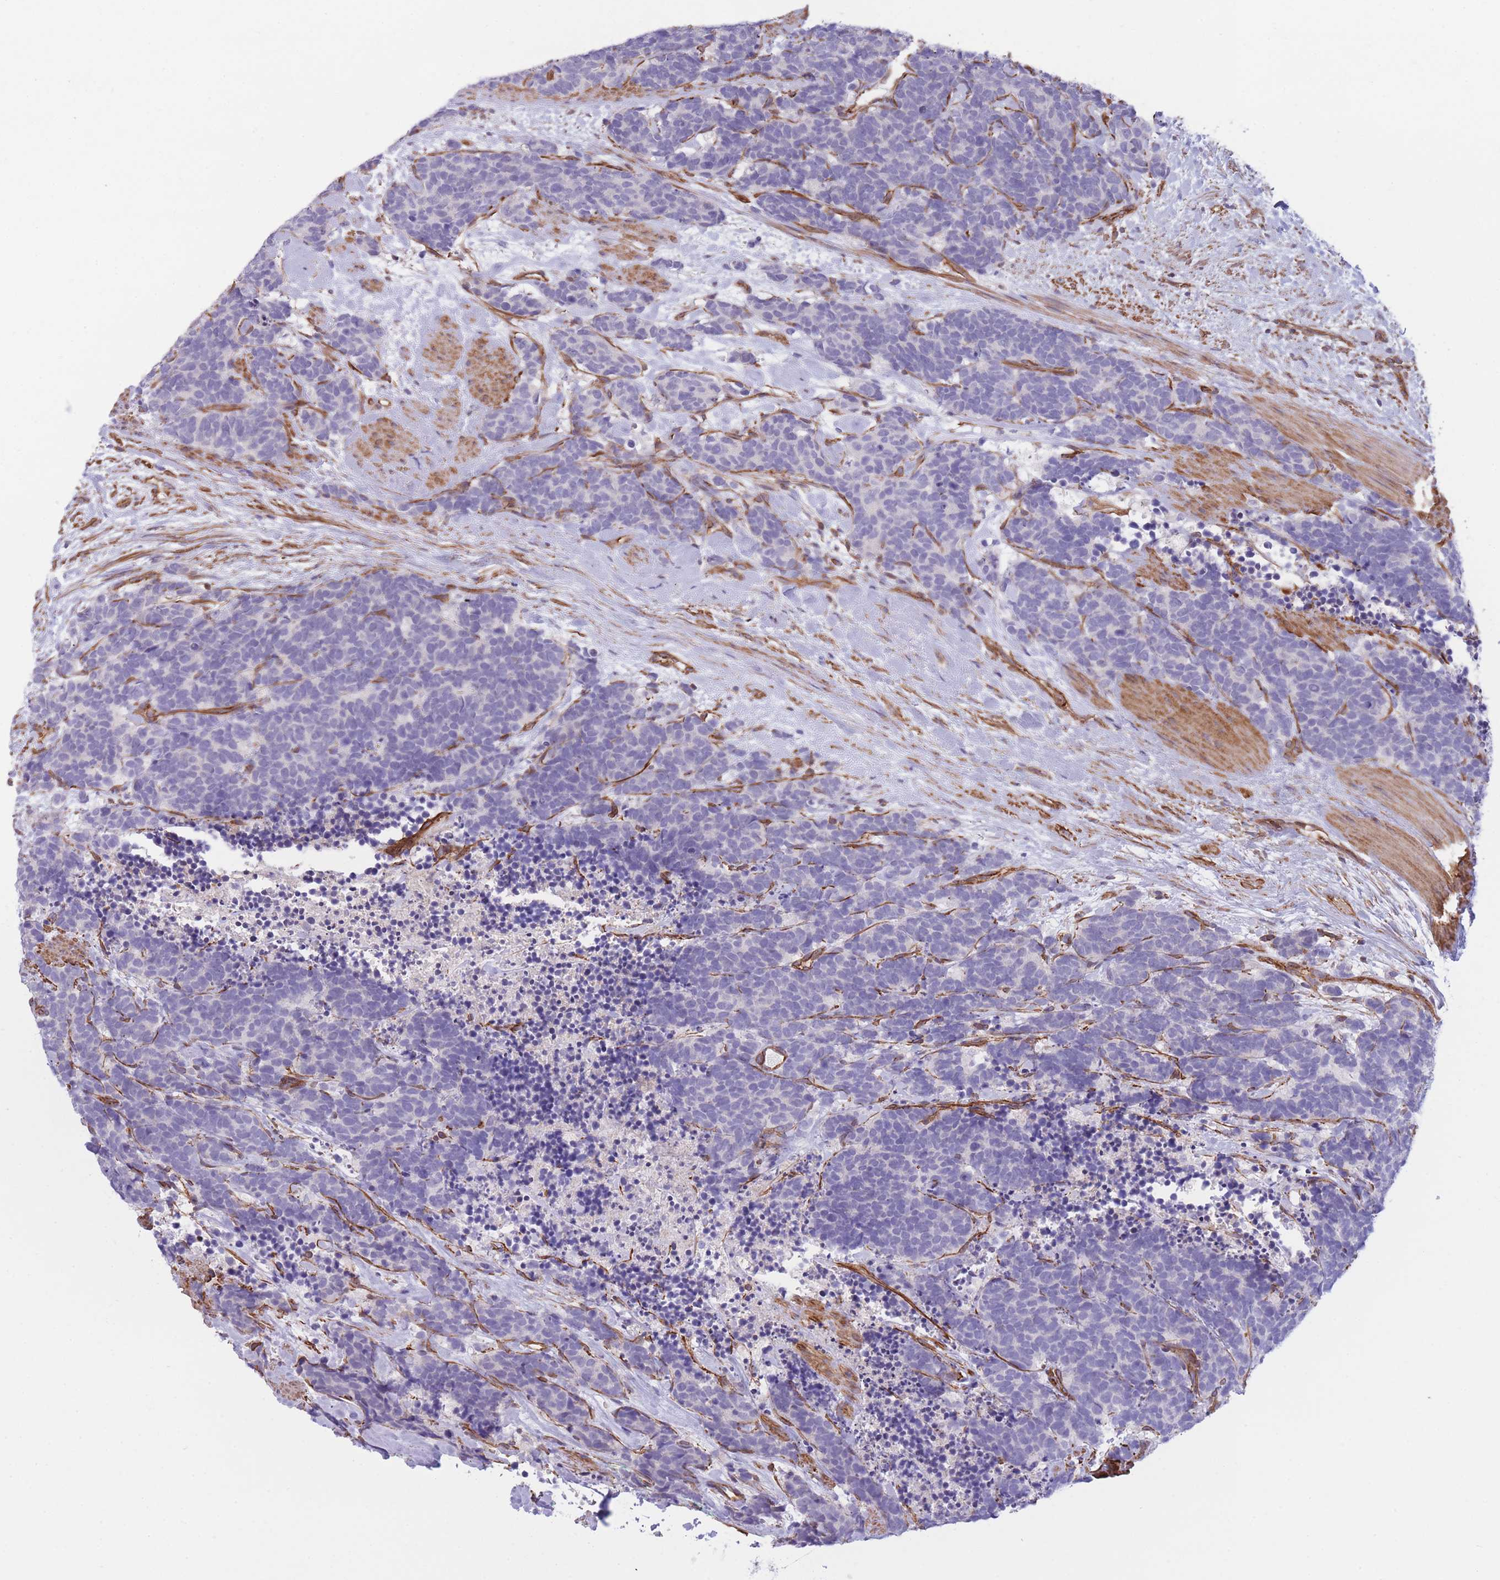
{"staining": {"intensity": "negative", "quantity": "none", "location": "none"}, "tissue": "carcinoid", "cell_type": "Tumor cells", "image_type": "cancer", "snomed": [{"axis": "morphology", "description": "Carcinoma, NOS"}, {"axis": "morphology", "description": "Carcinoid, malignant, NOS"}, {"axis": "topography", "description": "Prostate"}], "caption": "Immunohistochemistry (IHC) image of human carcinoid stained for a protein (brown), which reveals no expression in tumor cells.", "gene": "CDC25B", "patient": {"sex": "male", "age": 57}}